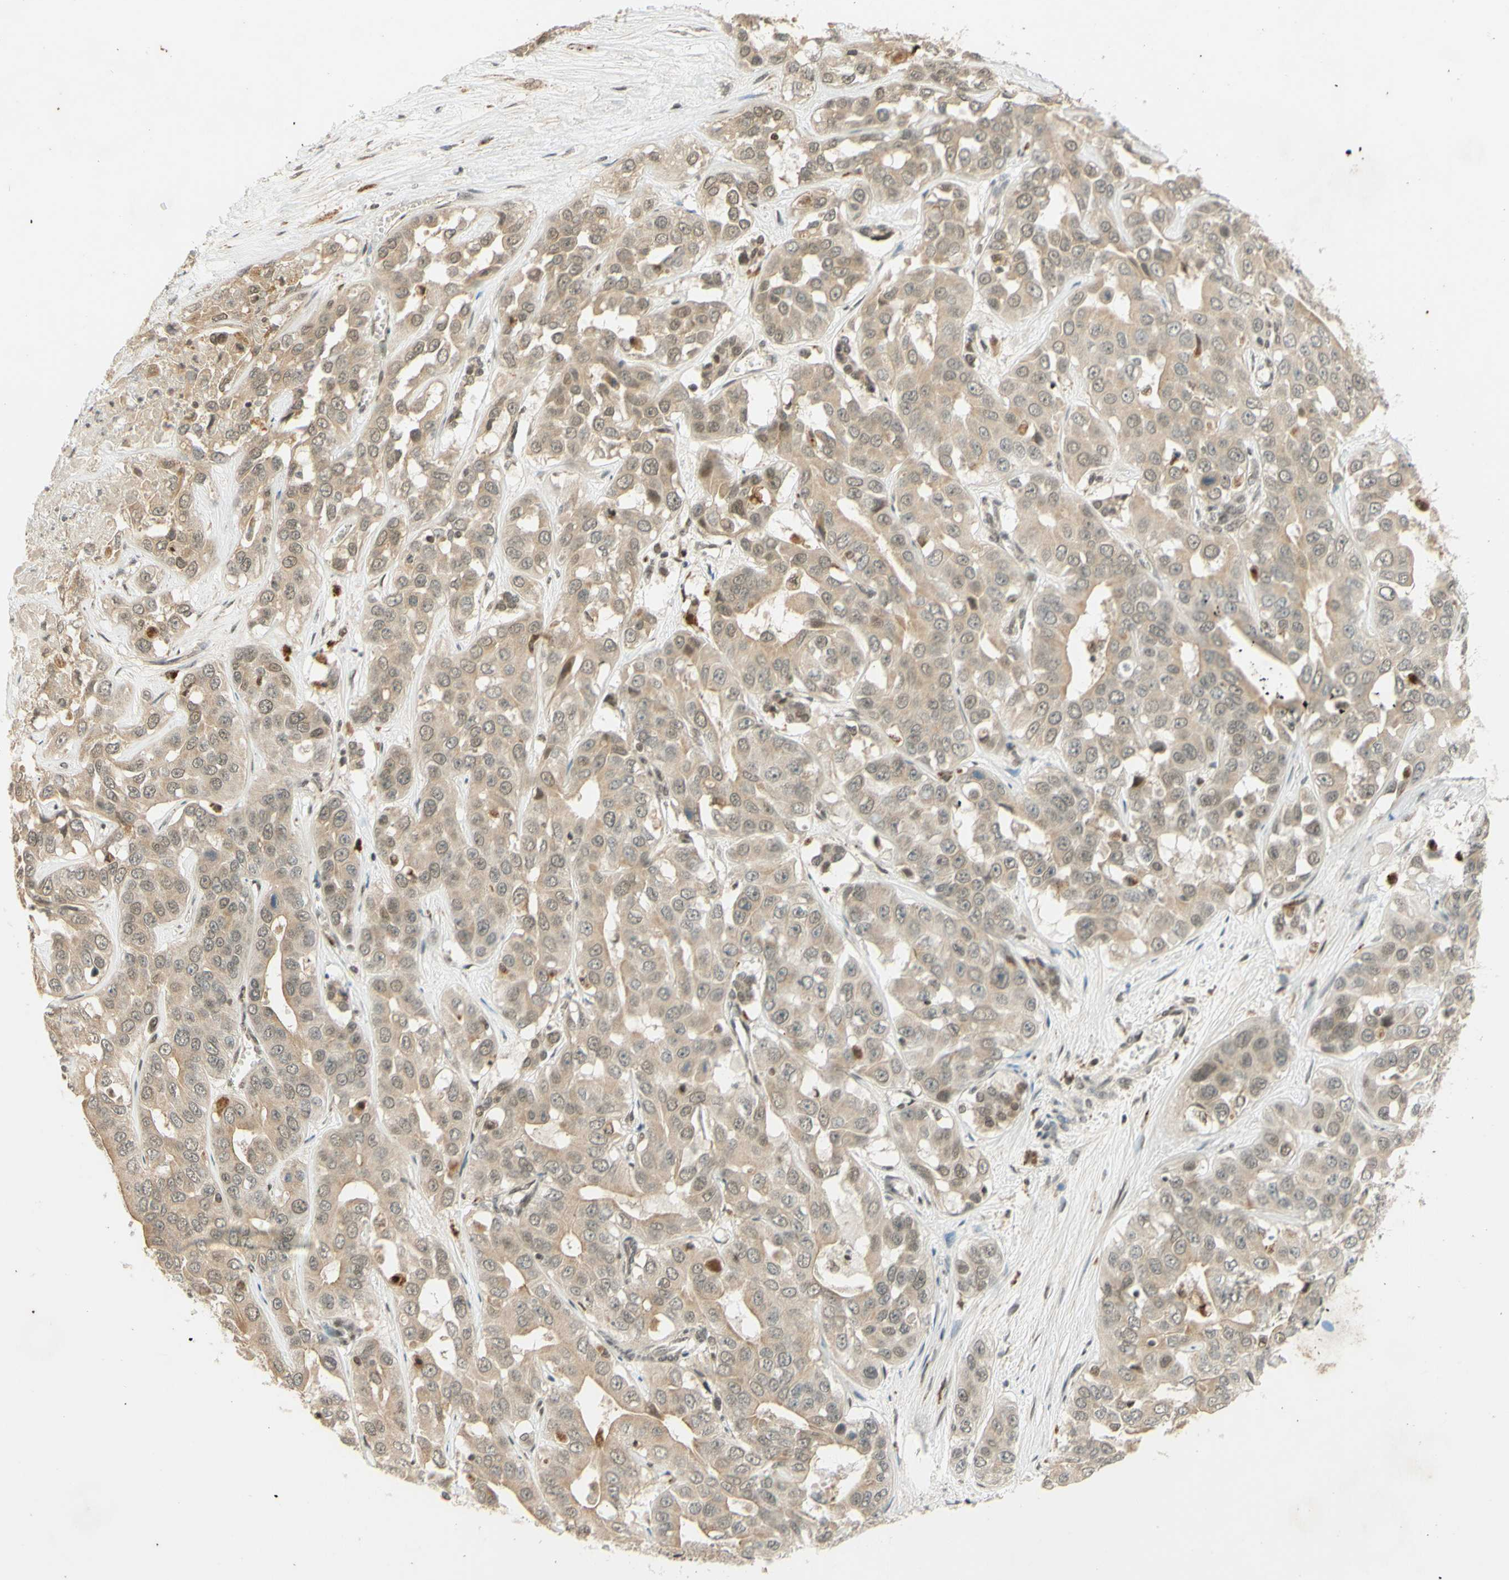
{"staining": {"intensity": "weak", "quantity": ">75%", "location": "cytoplasmic/membranous,nuclear"}, "tissue": "liver cancer", "cell_type": "Tumor cells", "image_type": "cancer", "snomed": [{"axis": "morphology", "description": "Cholangiocarcinoma"}, {"axis": "topography", "description": "Liver"}], "caption": "A brown stain shows weak cytoplasmic/membranous and nuclear positivity of a protein in human liver cancer tumor cells.", "gene": "SMARCB1", "patient": {"sex": "female", "age": 52}}